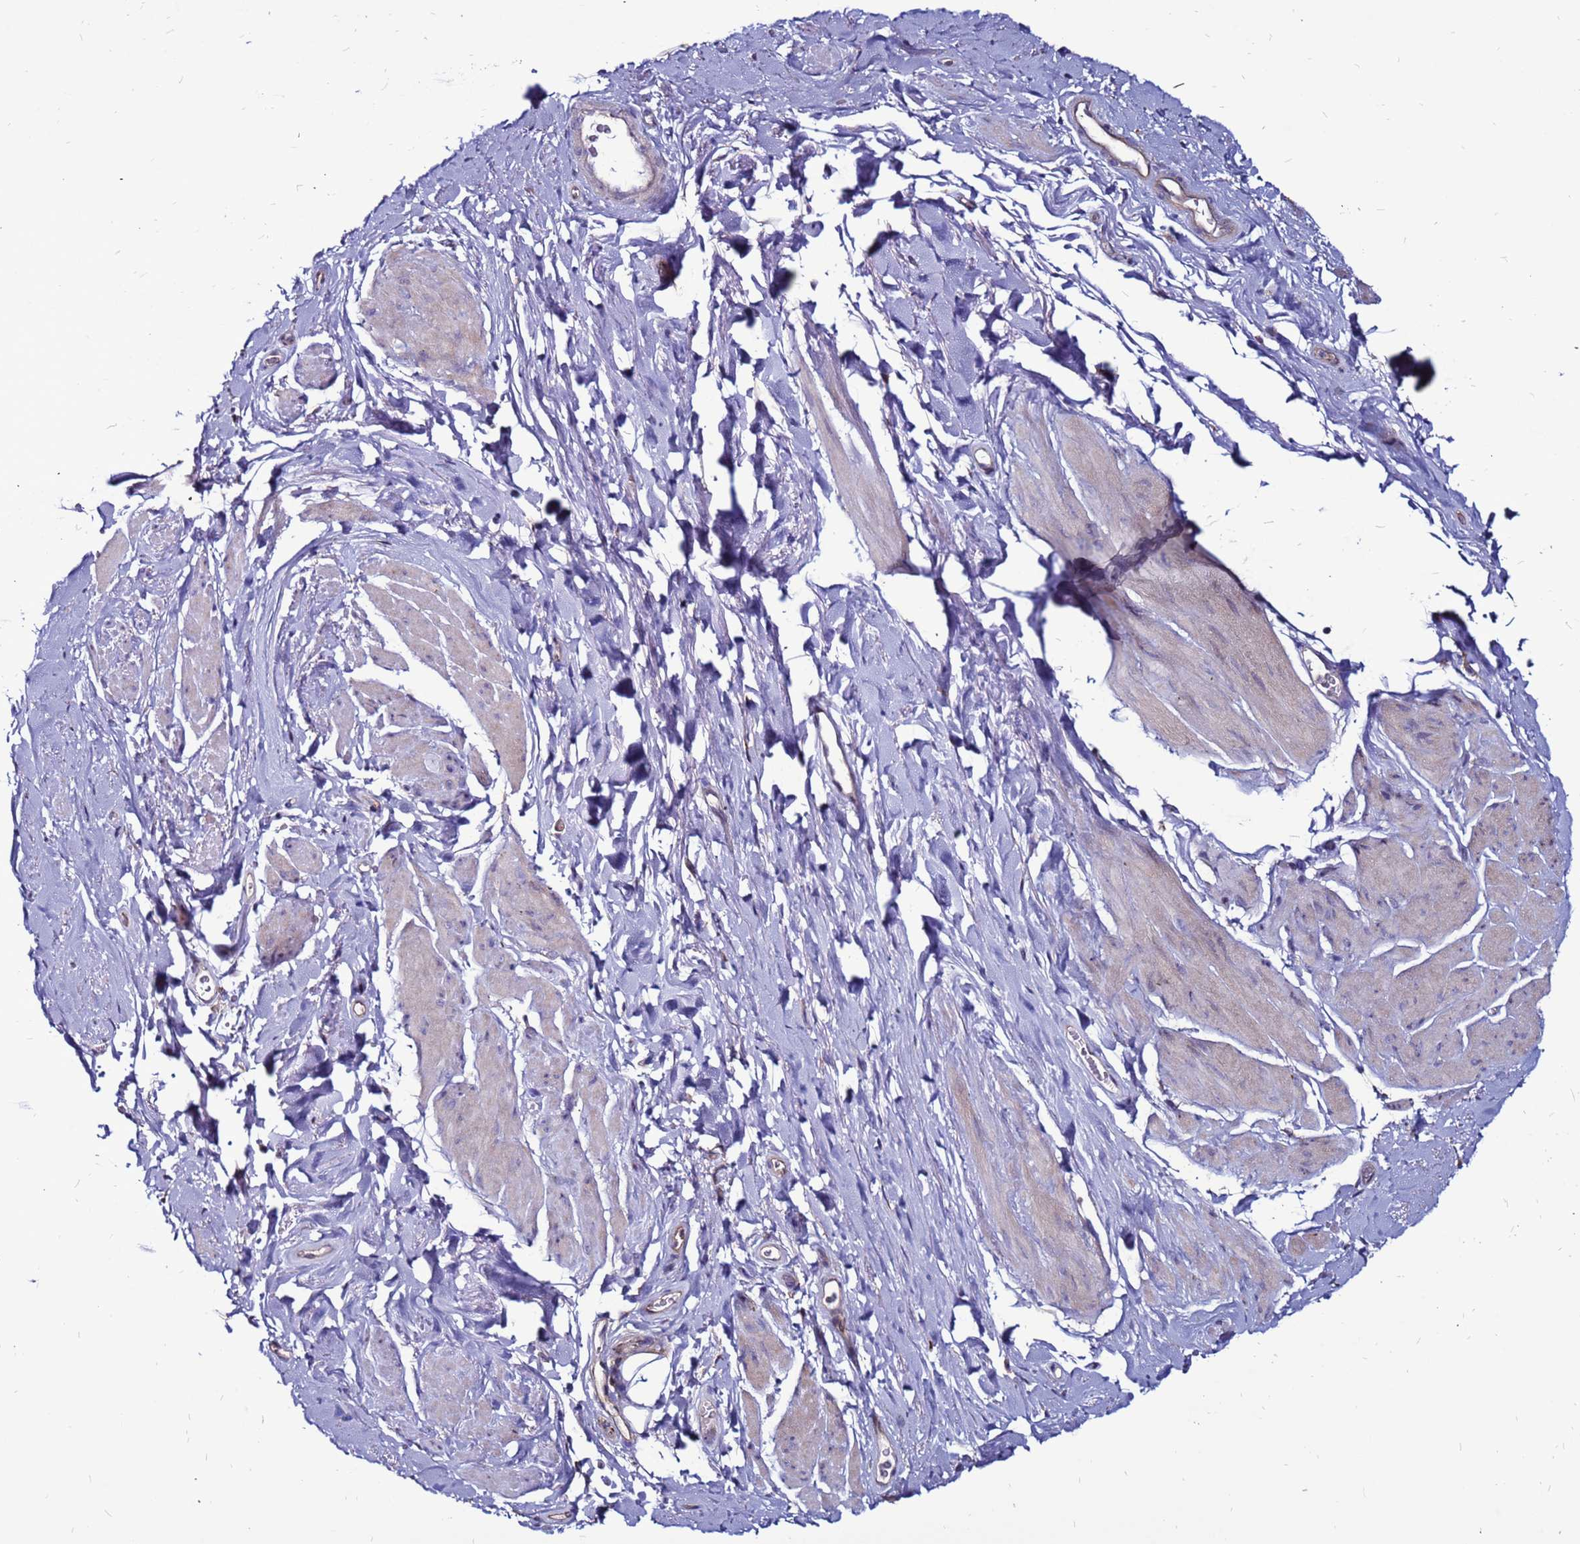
{"staining": {"intensity": "negative", "quantity": "none", "location": "none"}, "tissue": "smooth muscle", "cell_type": "Smooth muscle cells", "image_type": "normal", "snomed": [{"axis": "morphology", "description": "Normal tissue, NOS"}, {"axis": "topography", "description": "Smooth muscle"}, {"axis": "topography", "description": "Peripheral nerve tissue"}], "caption": "IHC image of unremarkable smooth muscle stained for a protein (brown), which shows no expression in smooth muscle cells. (Stains: DAB (3,3'-diaminobenzidine) immunohistochemistry (IHC) with hematoxylin counter stain, Microscopy: brightfield microscopy at high magnification).", "gene": "GPN3", "patient": {"sex": "male", "age": 69}}